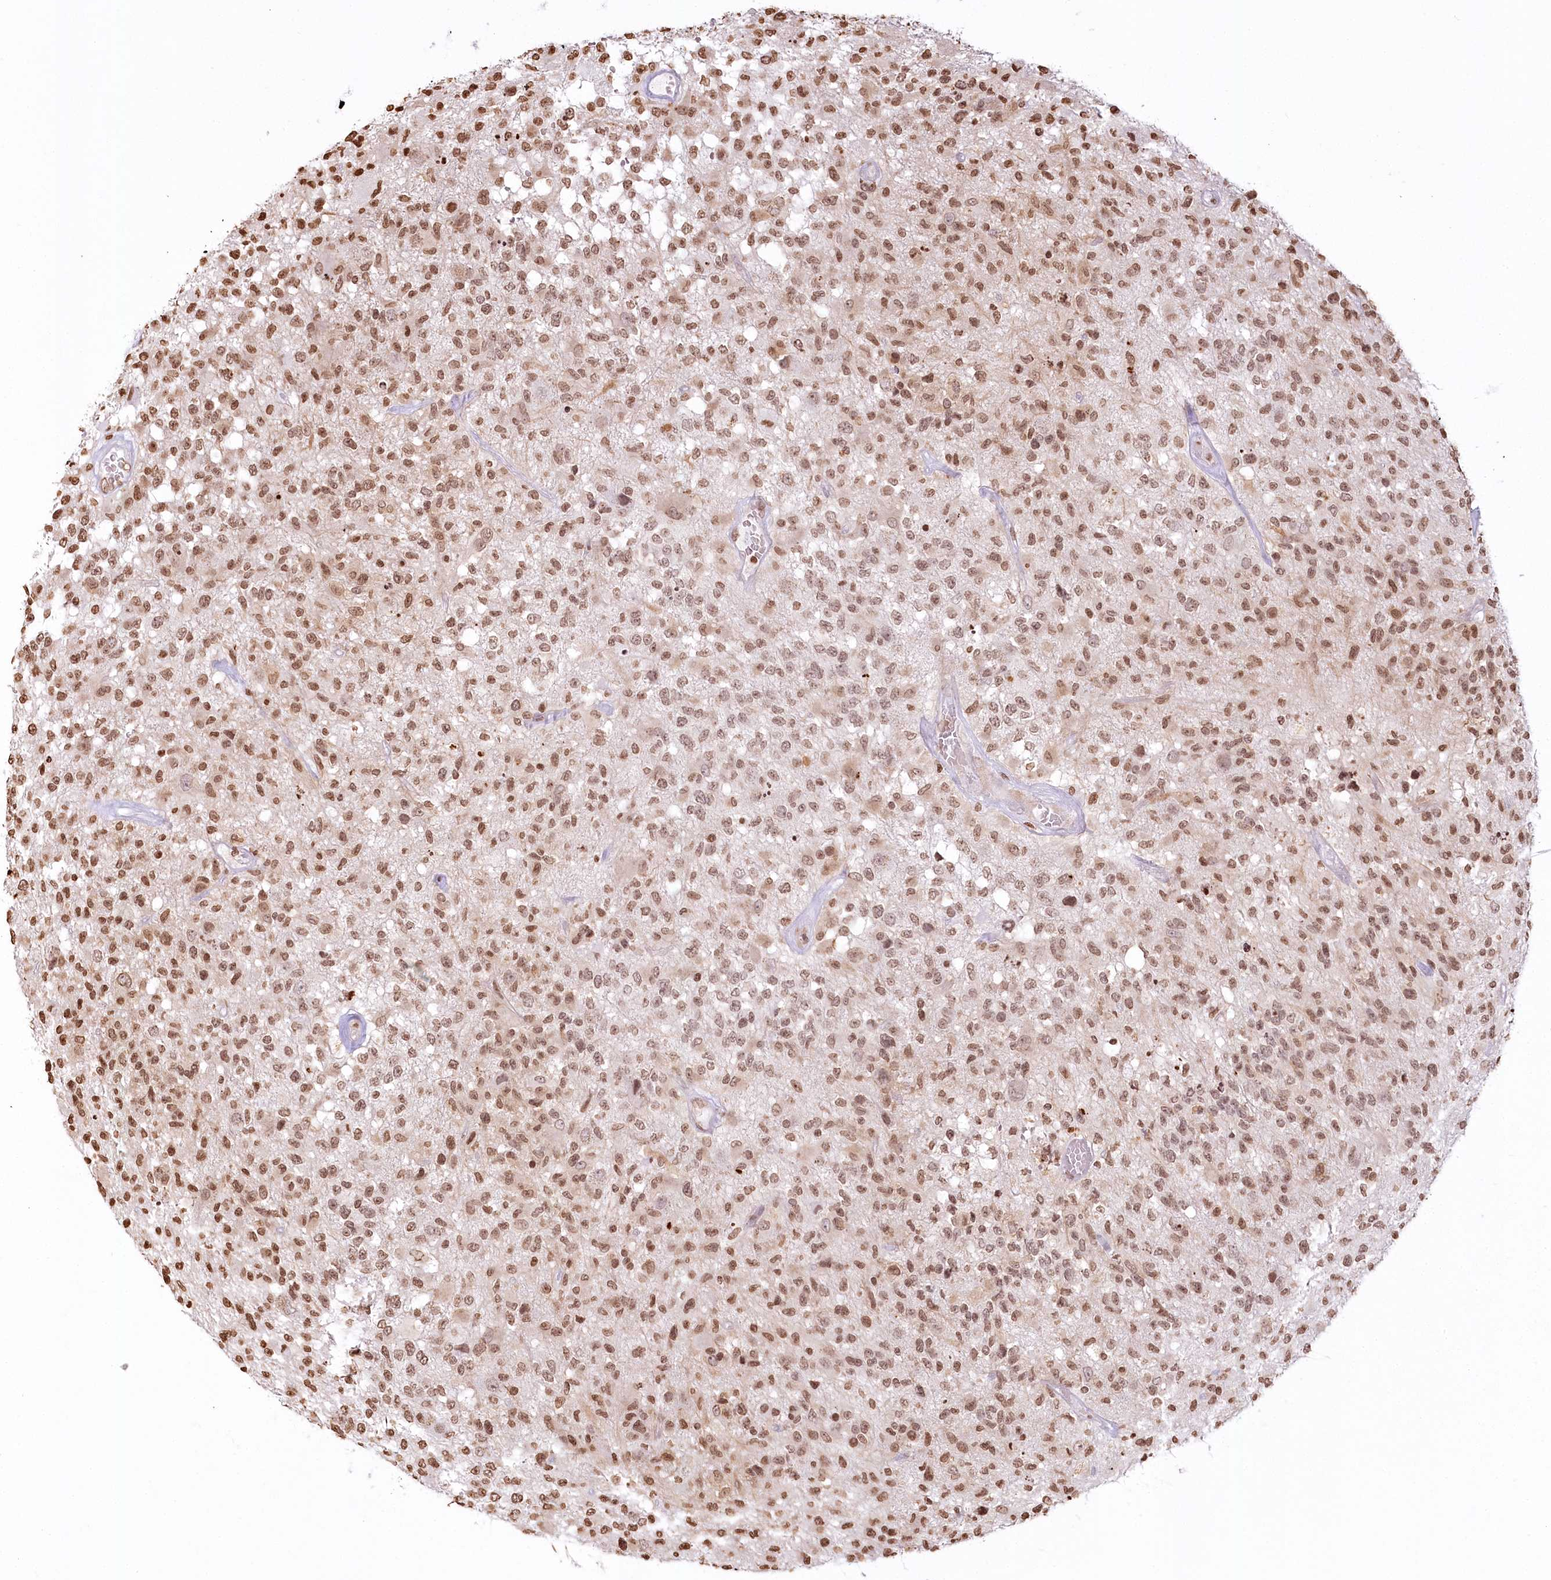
{"staining": {"intensity": "moderate", "quantity": ">75%", "location": "nuclear"}, "tissue": "glioma", "cell_type": "Tumor cells", "image_type": "cancer", "snomed": [{"axis": "morphology", "description": "Glioma, malignant, High grade"}, {"axis": "morphology", "description": "Glioblastoma, NOS"}, {"axis": "topography", "description": "Brain"}], "caption": "A brown stain labels moderate nuclear staining of a protein in human glioblastoma tumor cells.", "gene": "FAM13A", "patient": {"sex": "male", "age": 60}}